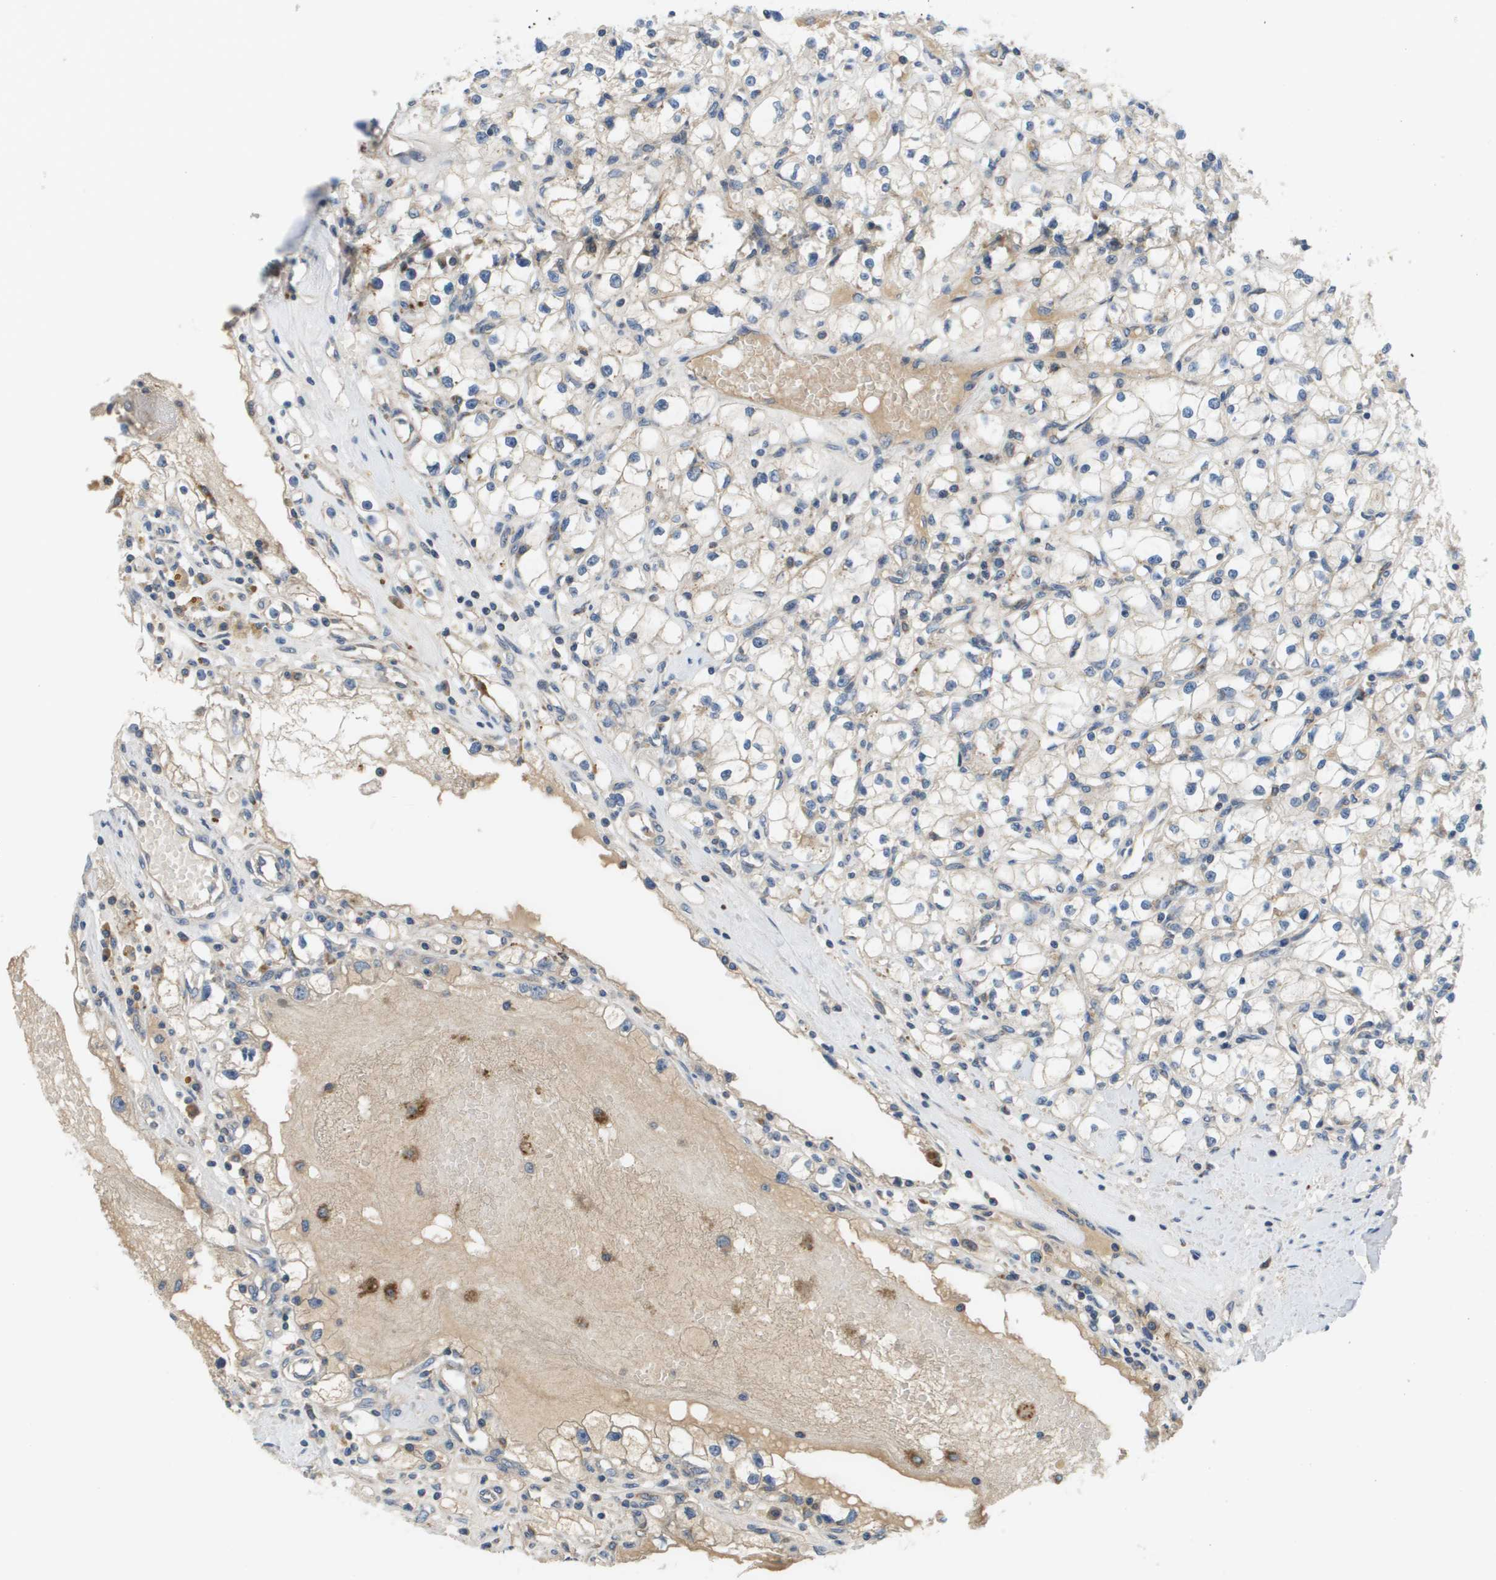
{"staining": {"intensity": "weak", "quantity": "25%-75%", "location": "cytoplasmic/membranous"}, "tissue": "renal cancer", "cell_type": "Tumor cells", "image_type": "cancer", "snomed": [{"axis": "morphology", "description": "Adenocarcinoma, NOS"}, {"axis": "topography", "description": "Kidney"}], "caption": "IHC of human renal cancer displays low levels of weak cytoplasmic/membranous expression in about 25%-75% of tumor cells.", "gene": "SLC25A20", "patient": {"sex": "male", "age": 56}}